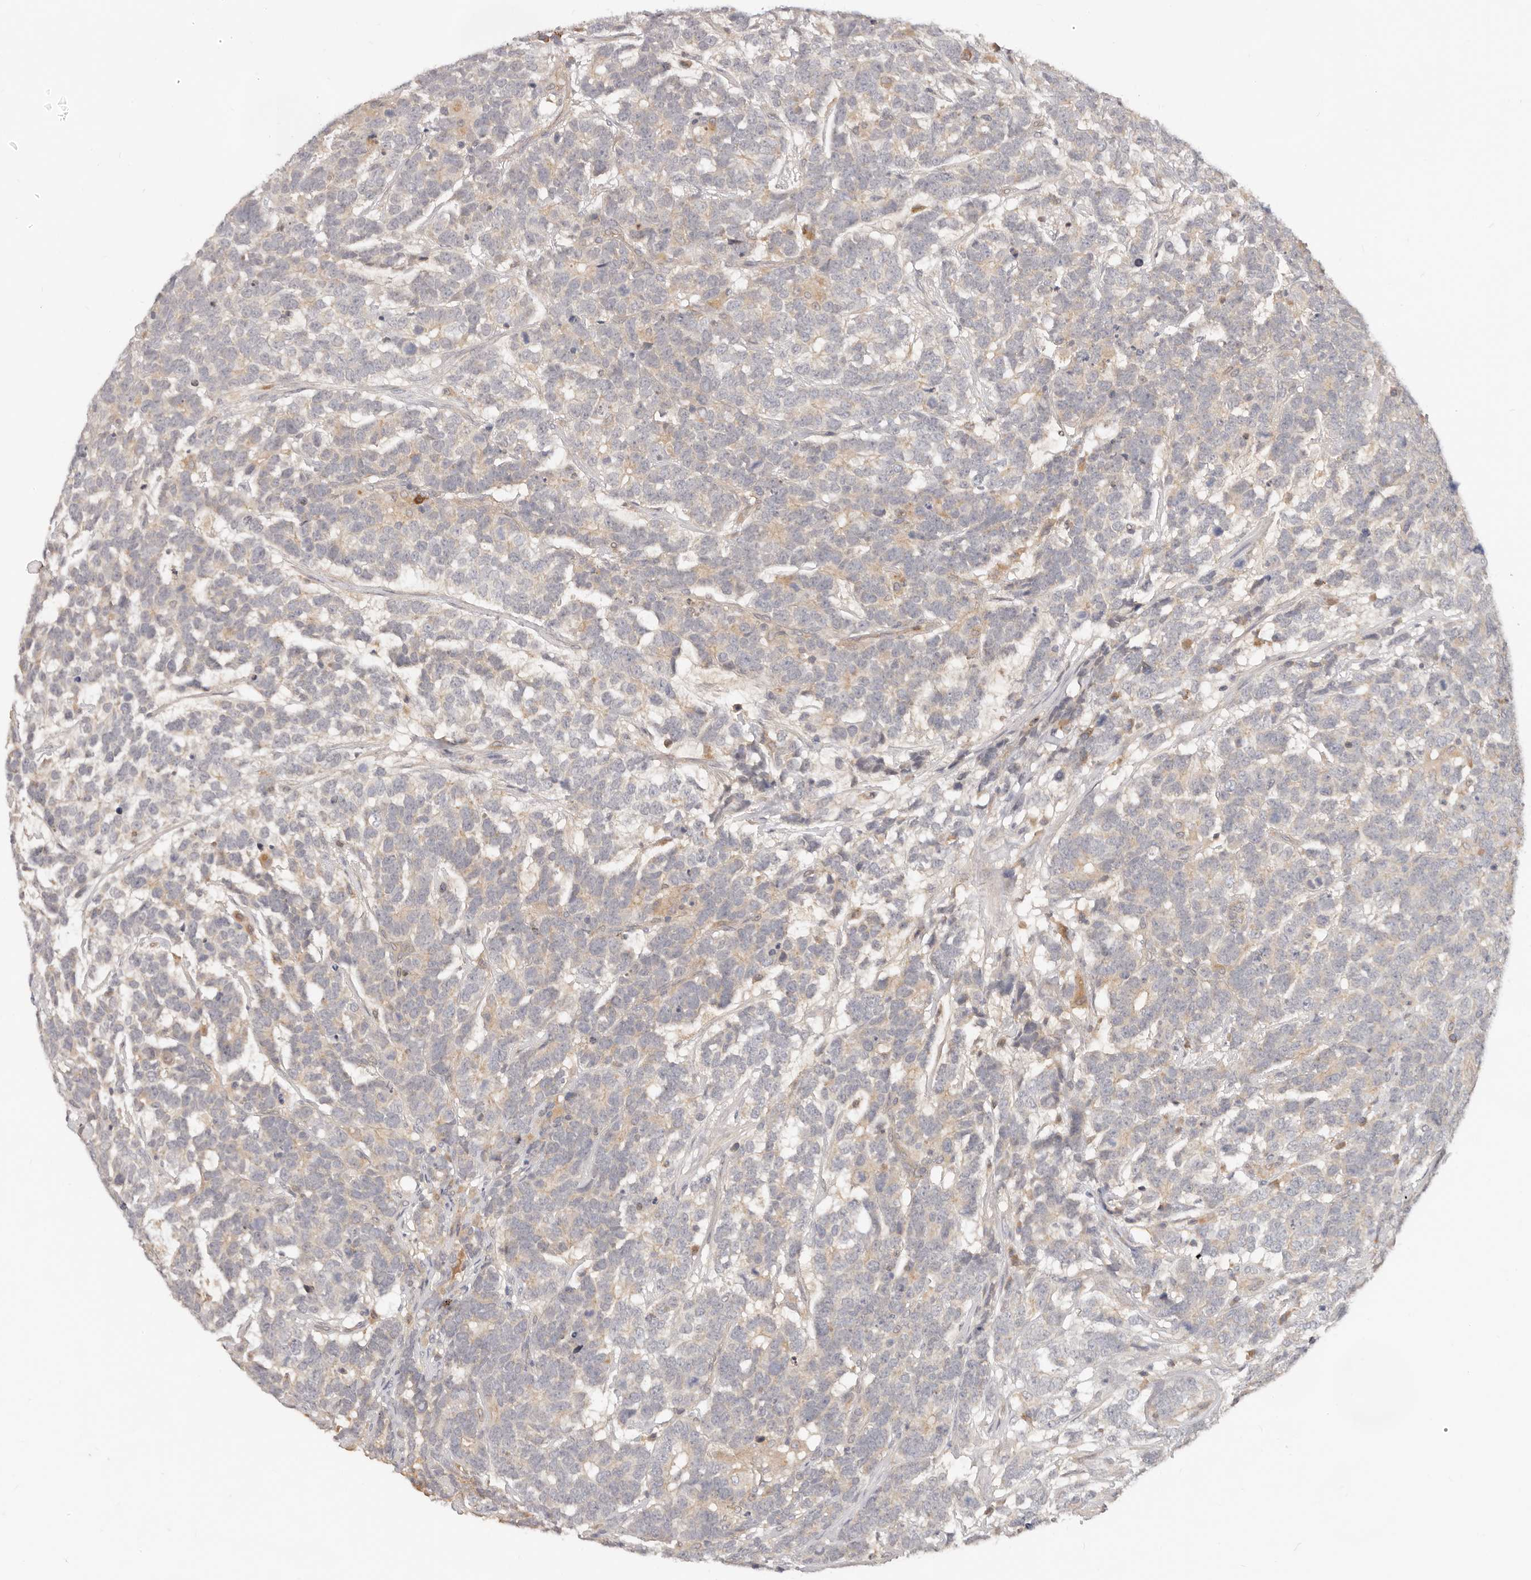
{"staining": {"intensity": "weak", "quantity": "25%-75%", "location": "cytoplasmic/membranous"}, "tissue": "testis cancer", "cell_type": "Tumor cells", "image_type": "cancer", "snomed": [{"axis": "morphology", "description": "Carcinoma, Embryonal, NOS"}, {"axis": "topography", "description": "Testis"}], "caption": "High-magnification brightfield microscopy of testis cancer stained with DAB (3,3'-diaminobenzidine) (brown) and counterstained with hematoxylin (blue). tumor cells exhibit weak cytoplasmic/membranous positivity is present in approximately25%-75% of cells.", "gene": "USP49", "patient": {"sex": "male", "age": 26}}